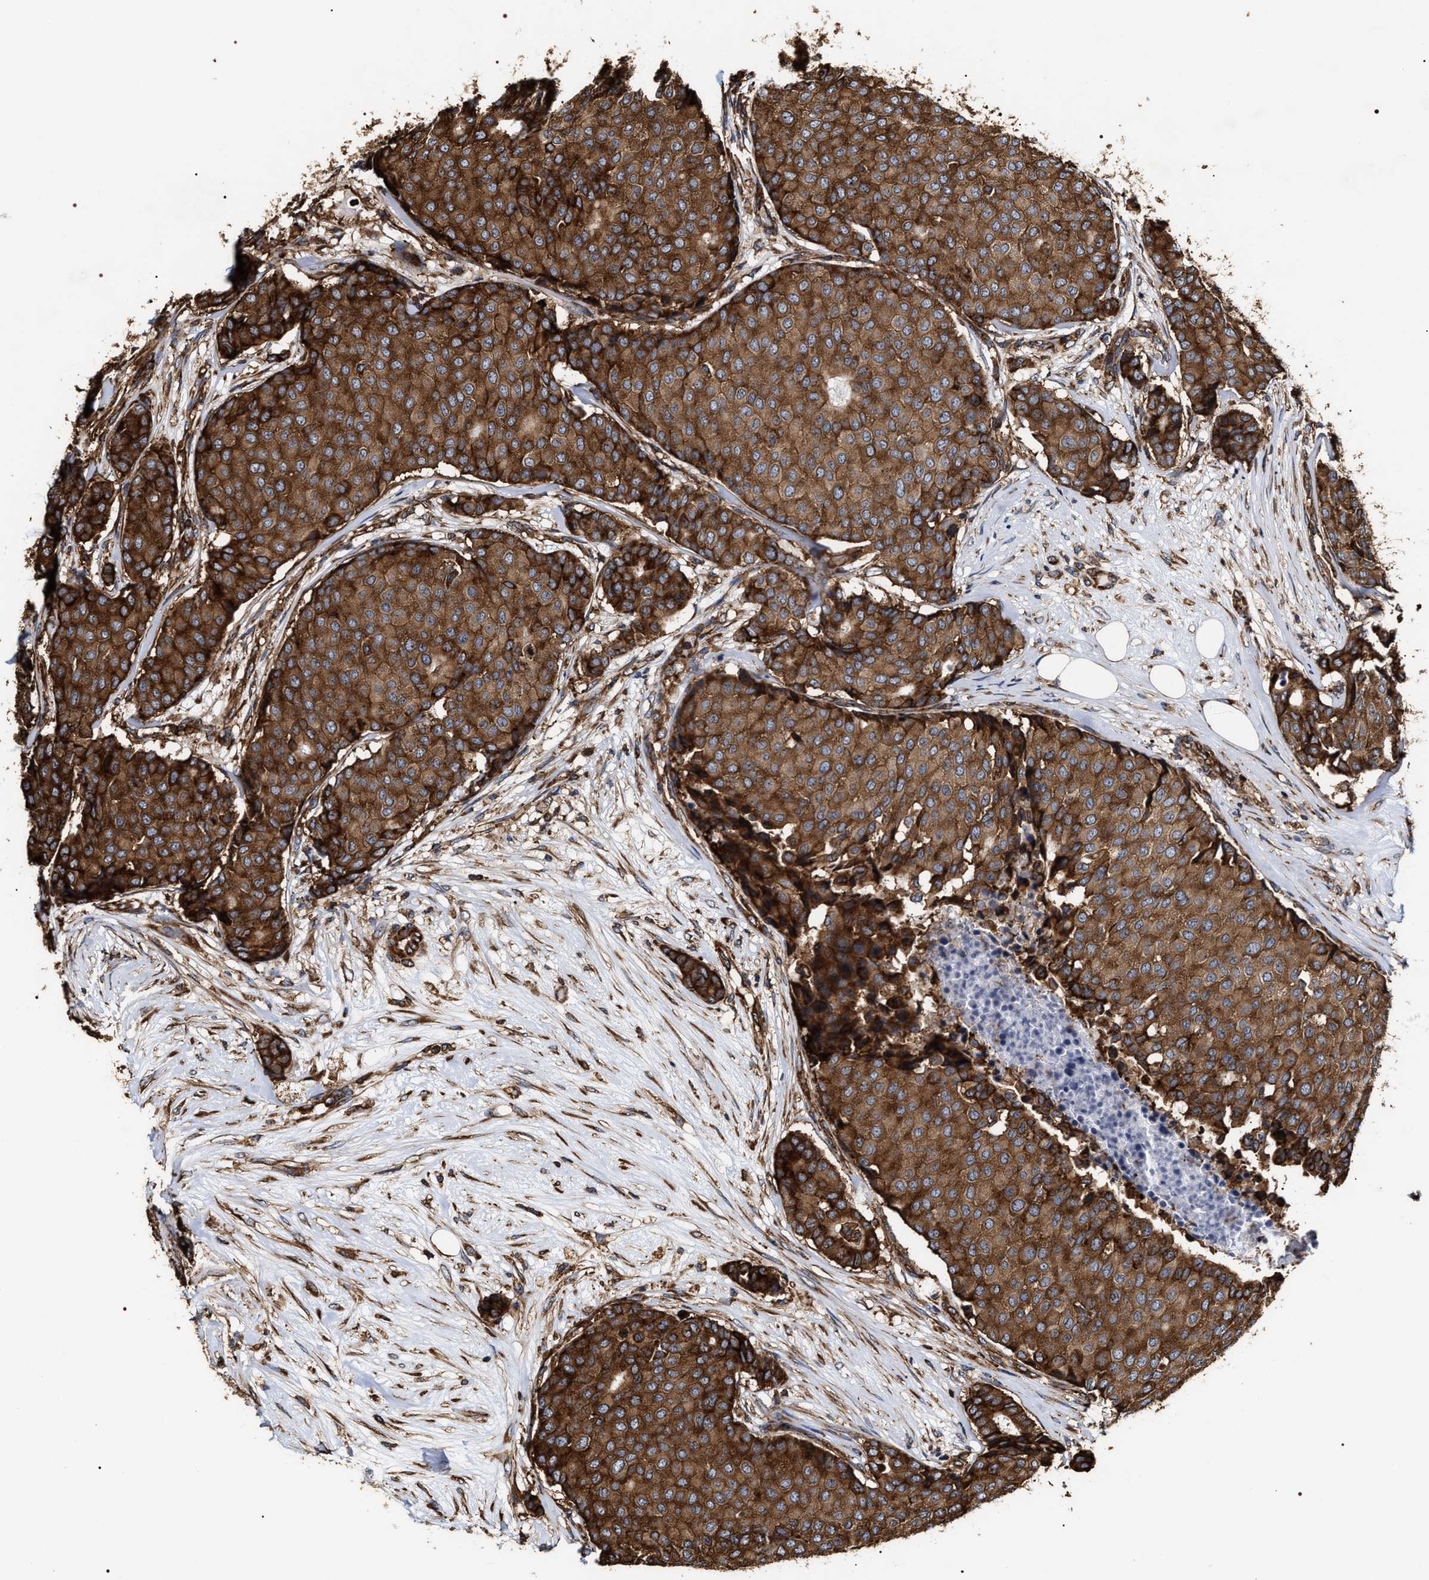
{"staining": {"intensity": "strong", "quantity": ">75%", "location": "cytoplasmic/membranous"}, "tissue": "breast cancer", "cell_type": "Tumor cells", "image_type": "cancer", "snomed": [{"axis": "morphology", "description": "Duct carcinoma"}, {"axis": "topography", "description": "Breast"}], "caption": "This is a photomicrograph of immunohistochemistry (IHC) staining of breast cancer (intraductal carcinoma), which shows strong expression in the cytoplasmic/membranous of tumor cells.", "gene": "SERBP1", "patient": {"sex": "female", "age": 75}}